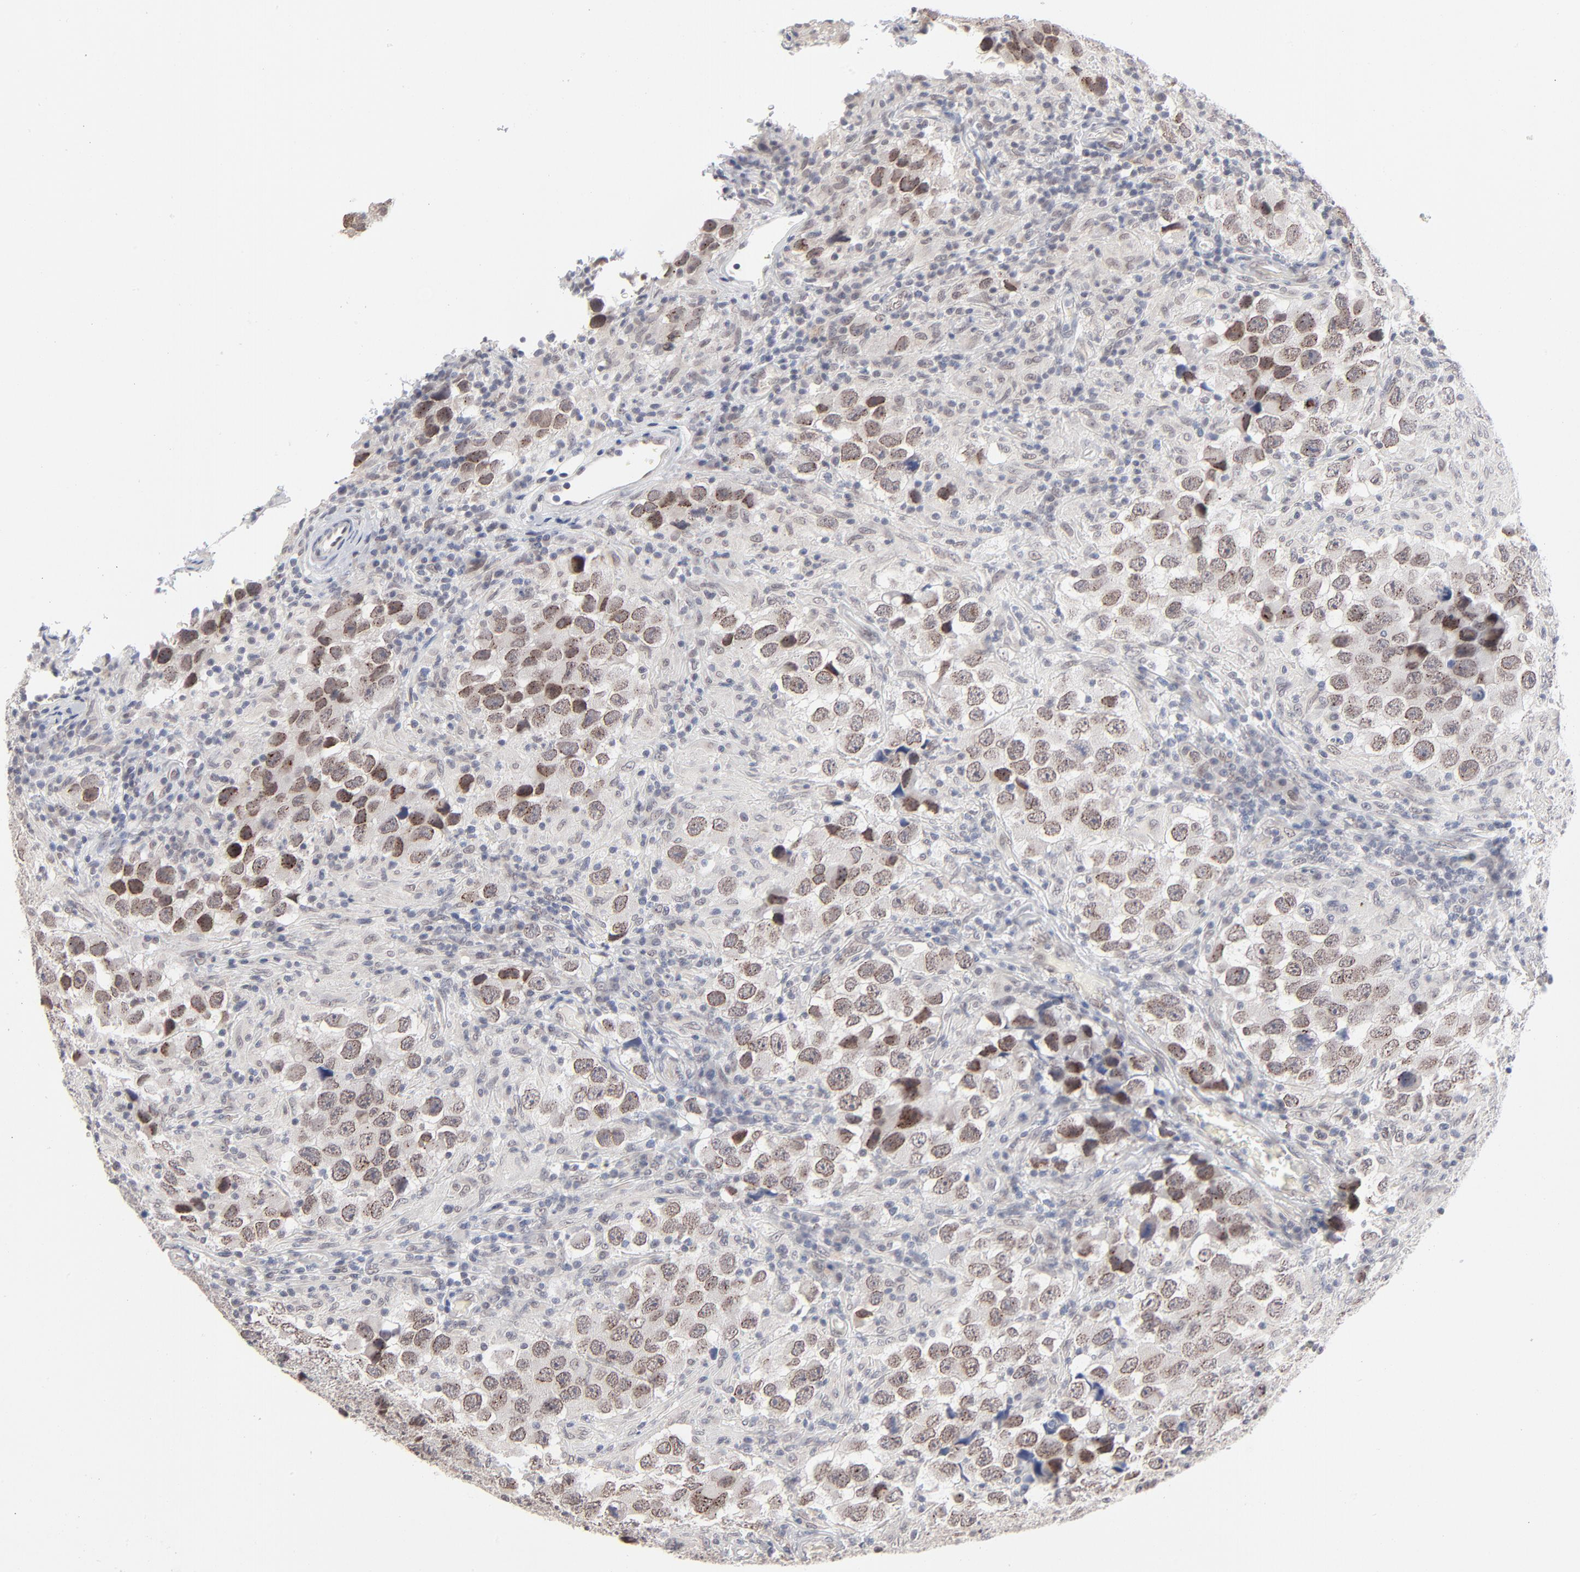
{"staining": {"intensity": "moderate", "quantity": "25%-75%", "location": "nuclear"}, "tissue": "testis cancer", "cell_type": "Tumor cells", "image_type": "cancer", "snomed": [{"axis": "morphology", "description": "Carcinoma, Embryonal, NOS"}, {"axis": "topography", "description": "Testis"}], "caption": "IHC staining of testis cancer, which demonstrates medium levels of moderate nuclear staining in approximately 25%-75% of tumor cells indicating moderate nuclear protein expression. The staining was performed using DAB (brown) for protein detection and nuclei were counterstained in hematoxylin (blue).", "gene": "MBIP", "patient": {"sex": "male", "age": 21}}